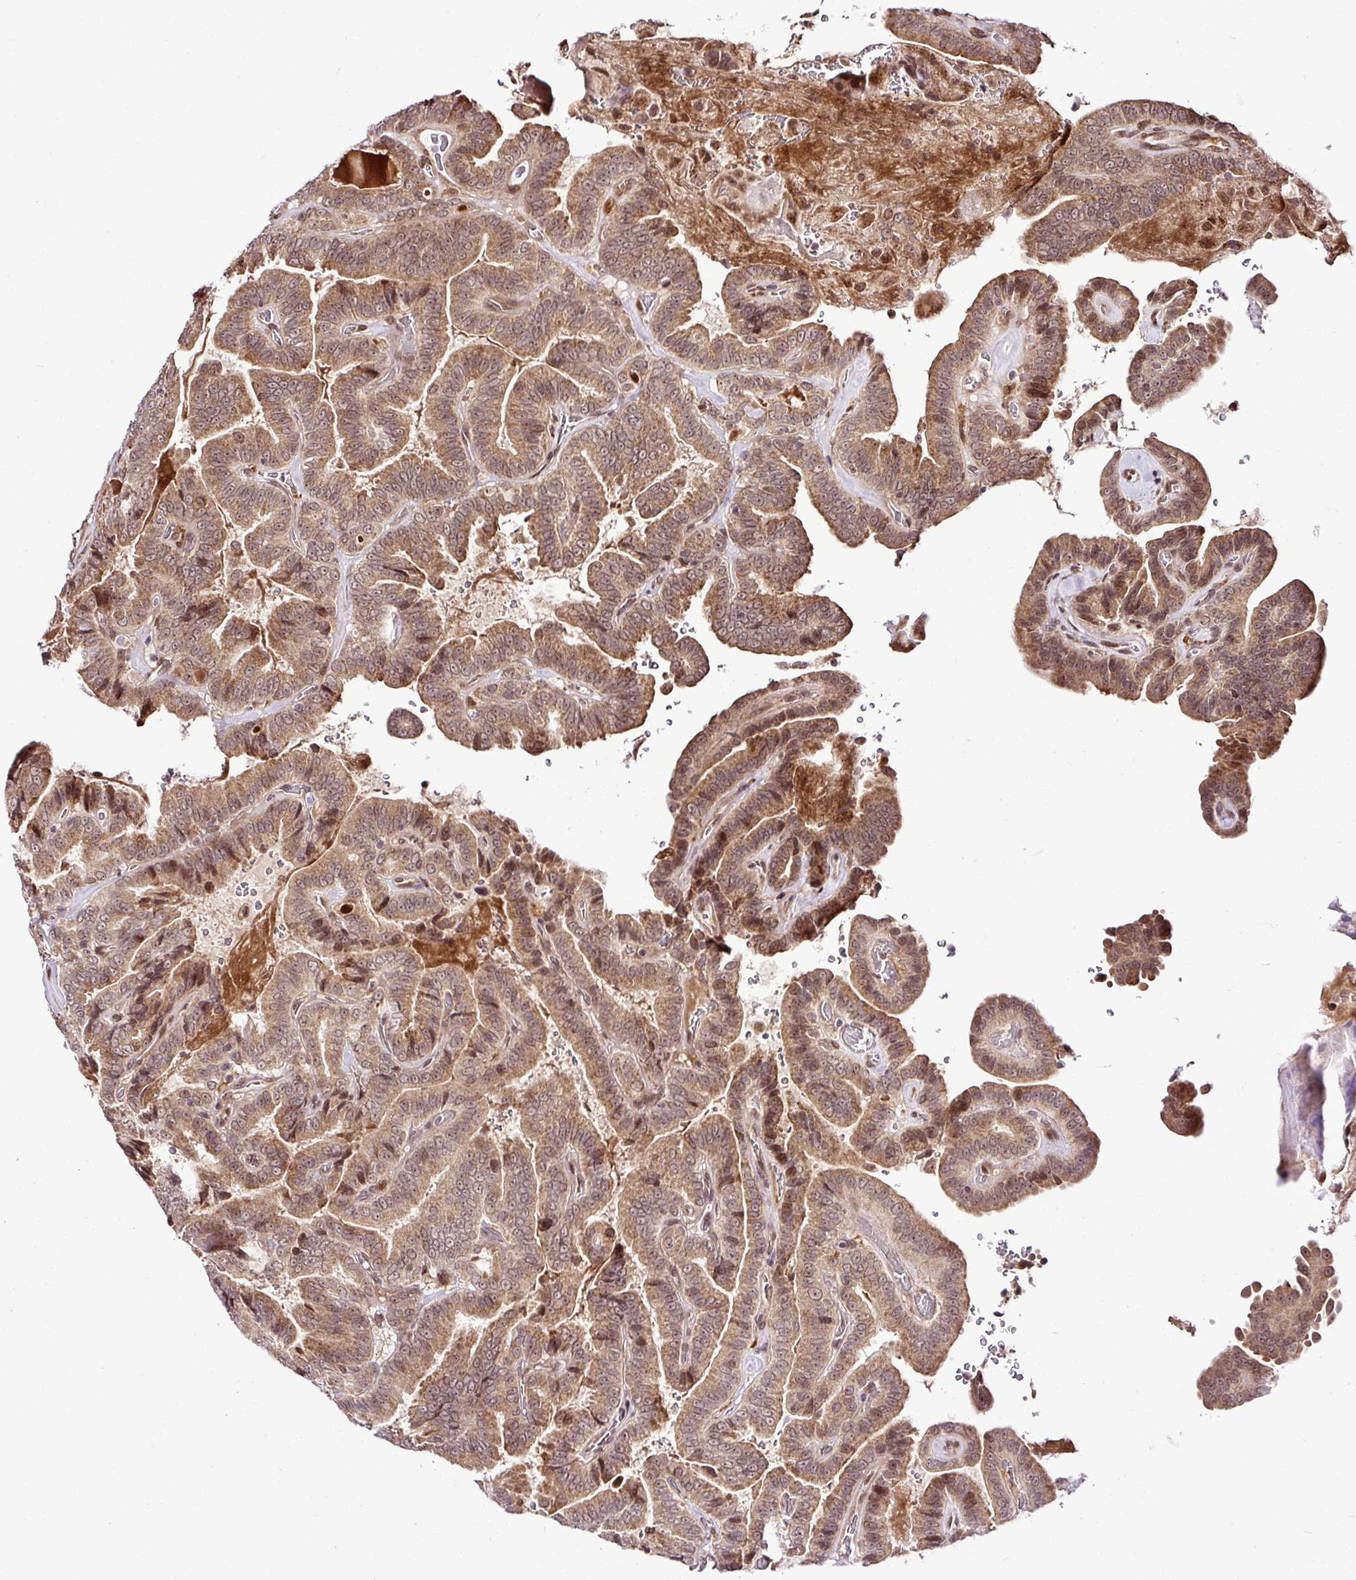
{"staining": {"intensity": "moderate", "quantity": ">75%", "location": "cytoplasmic/membranous,nuclear"}, "tissue": "thyroid cancer", "cell_type": "Tumor cells", "image_type": "cancer", "snomed": [{"axis": "morphology", "description": "Papillary adenocarcinoma, NOS"}, {"axis": "topography", "description": "Thyroid gland"}], "caption": "DAB immunohistochemical staining of human thyroid cancer shows moderate cytoplasmic/membranous and nuclear protein staining in about >75% of tumor cells.", "gene": "FAM153A", "patient": {"sex": "male", "age": 61}}